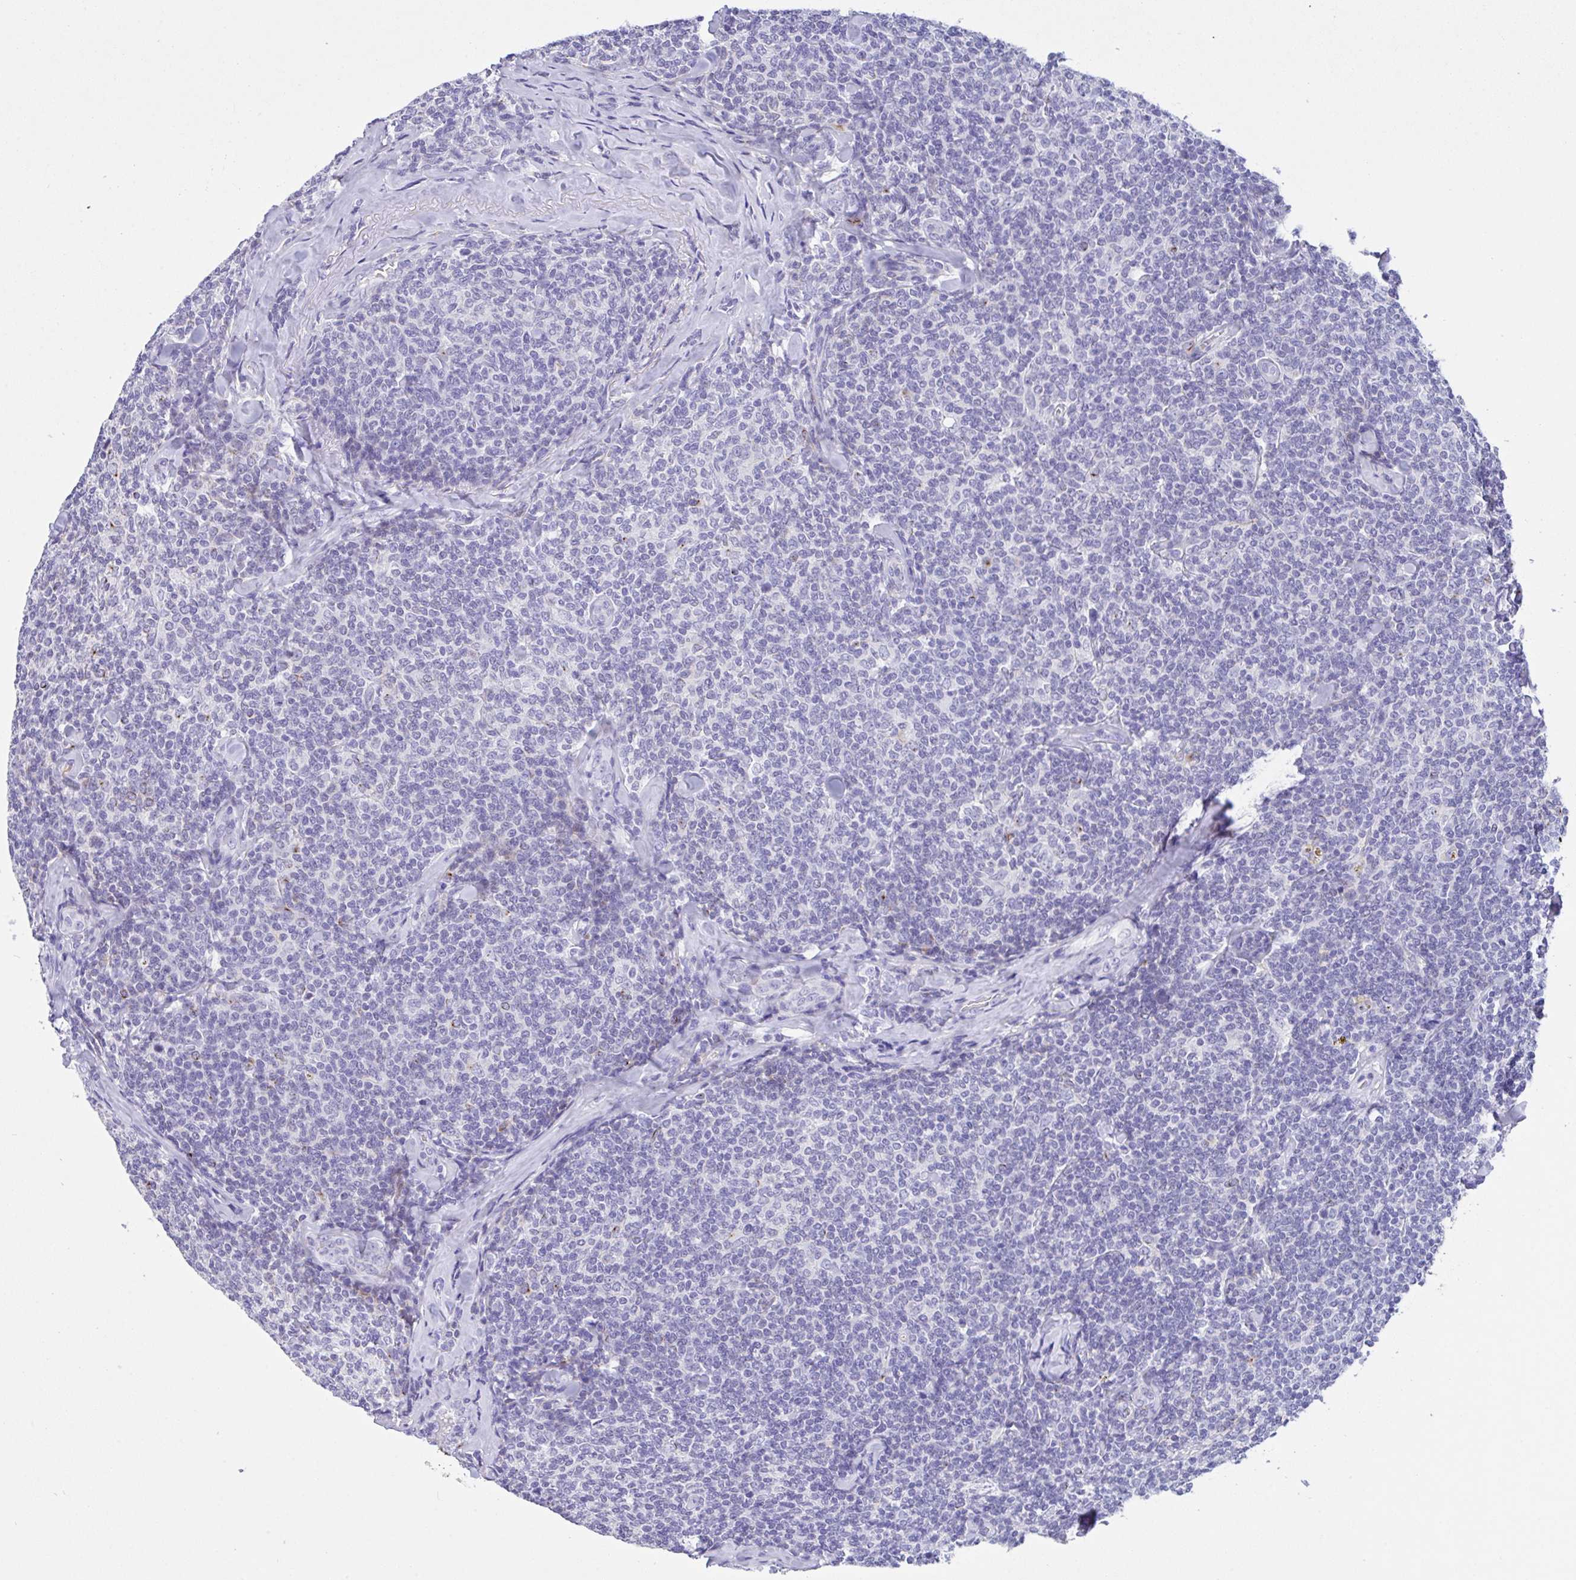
{"staining": {"intensity": "negative", "quantity": "none", "location": "none"}, "tissue": "lymphoma", "cell_type": "Tumor cells", "image_type": "cancer", "snomed": [{"axis": "morphology", "description": "Malignant lymphoma, non-Hodgkin's type, Low grade"}, {"axis": "topography", "description": "Lymph node"}], "caption": "Protein analysis of malignant lymphoma, non-Hodgkin's type (low-grade) exhibits no significant positivity in tumor cells.", "gene": "FBXL20", "patient": {"sex": "female", "age": 56}}